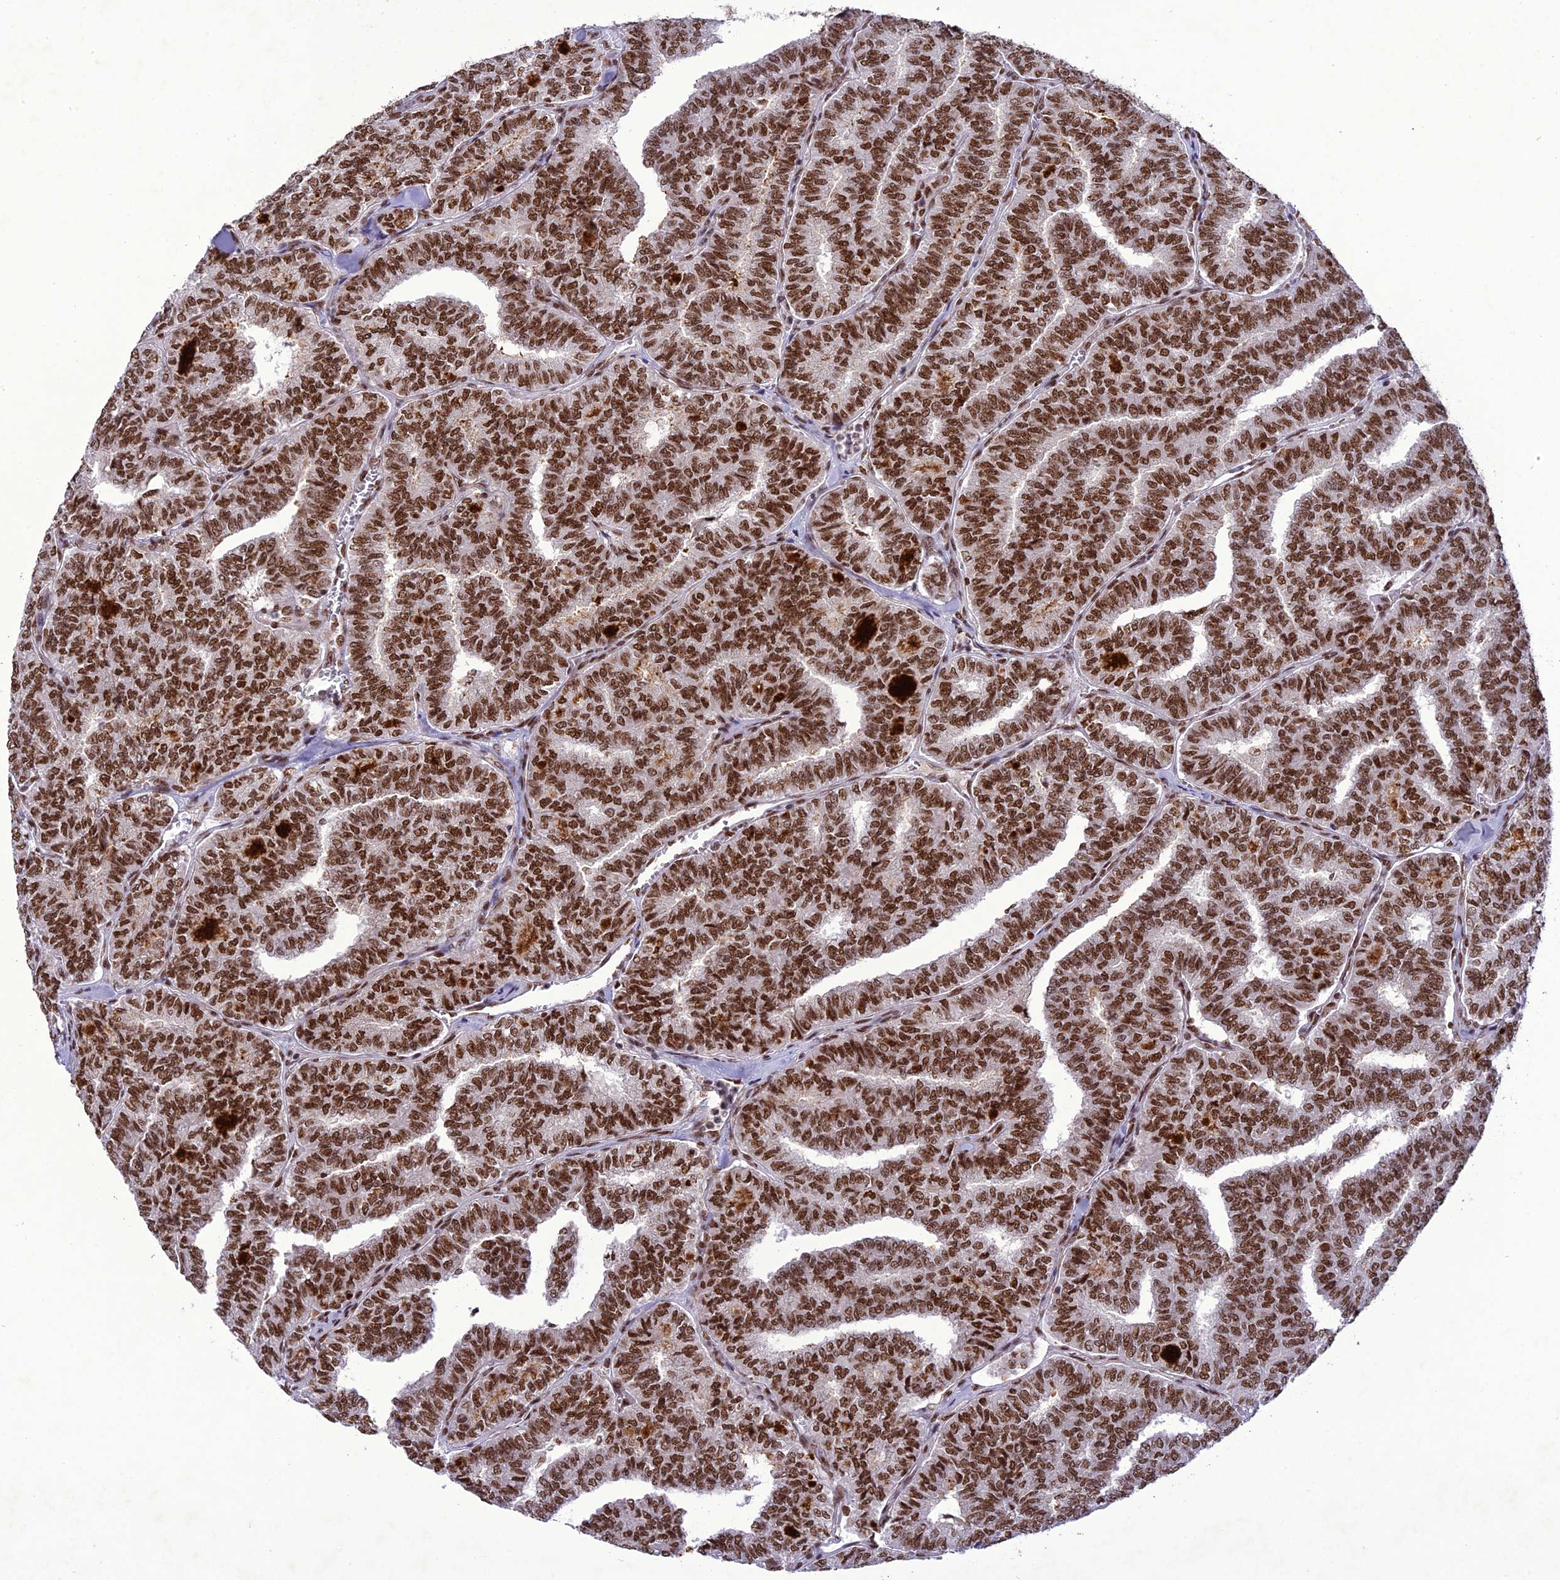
{"staining": {"intensity": "strong", "quantity": ">75%", "location": "nuclear"}, "tissue": "thyroid cancer", "cell_type": "Tumor cells", "image_type": "cancer", "snomed": [{"axis": "morphology", "description": "Papillary adenocarcinoma, NOS"}, {"axis": "topography", "description": "Thyroid gland"}], "caption": "Tumor cells display high levels of strong nuclear staining in approximately >75% of cells in papillary adenocarcinoma (thyroid). (brown staining indicates protein expression, while blue staining denotes nuclei).", "gene": "DDX1", "patient": {"sex": "female", "age": 35}}